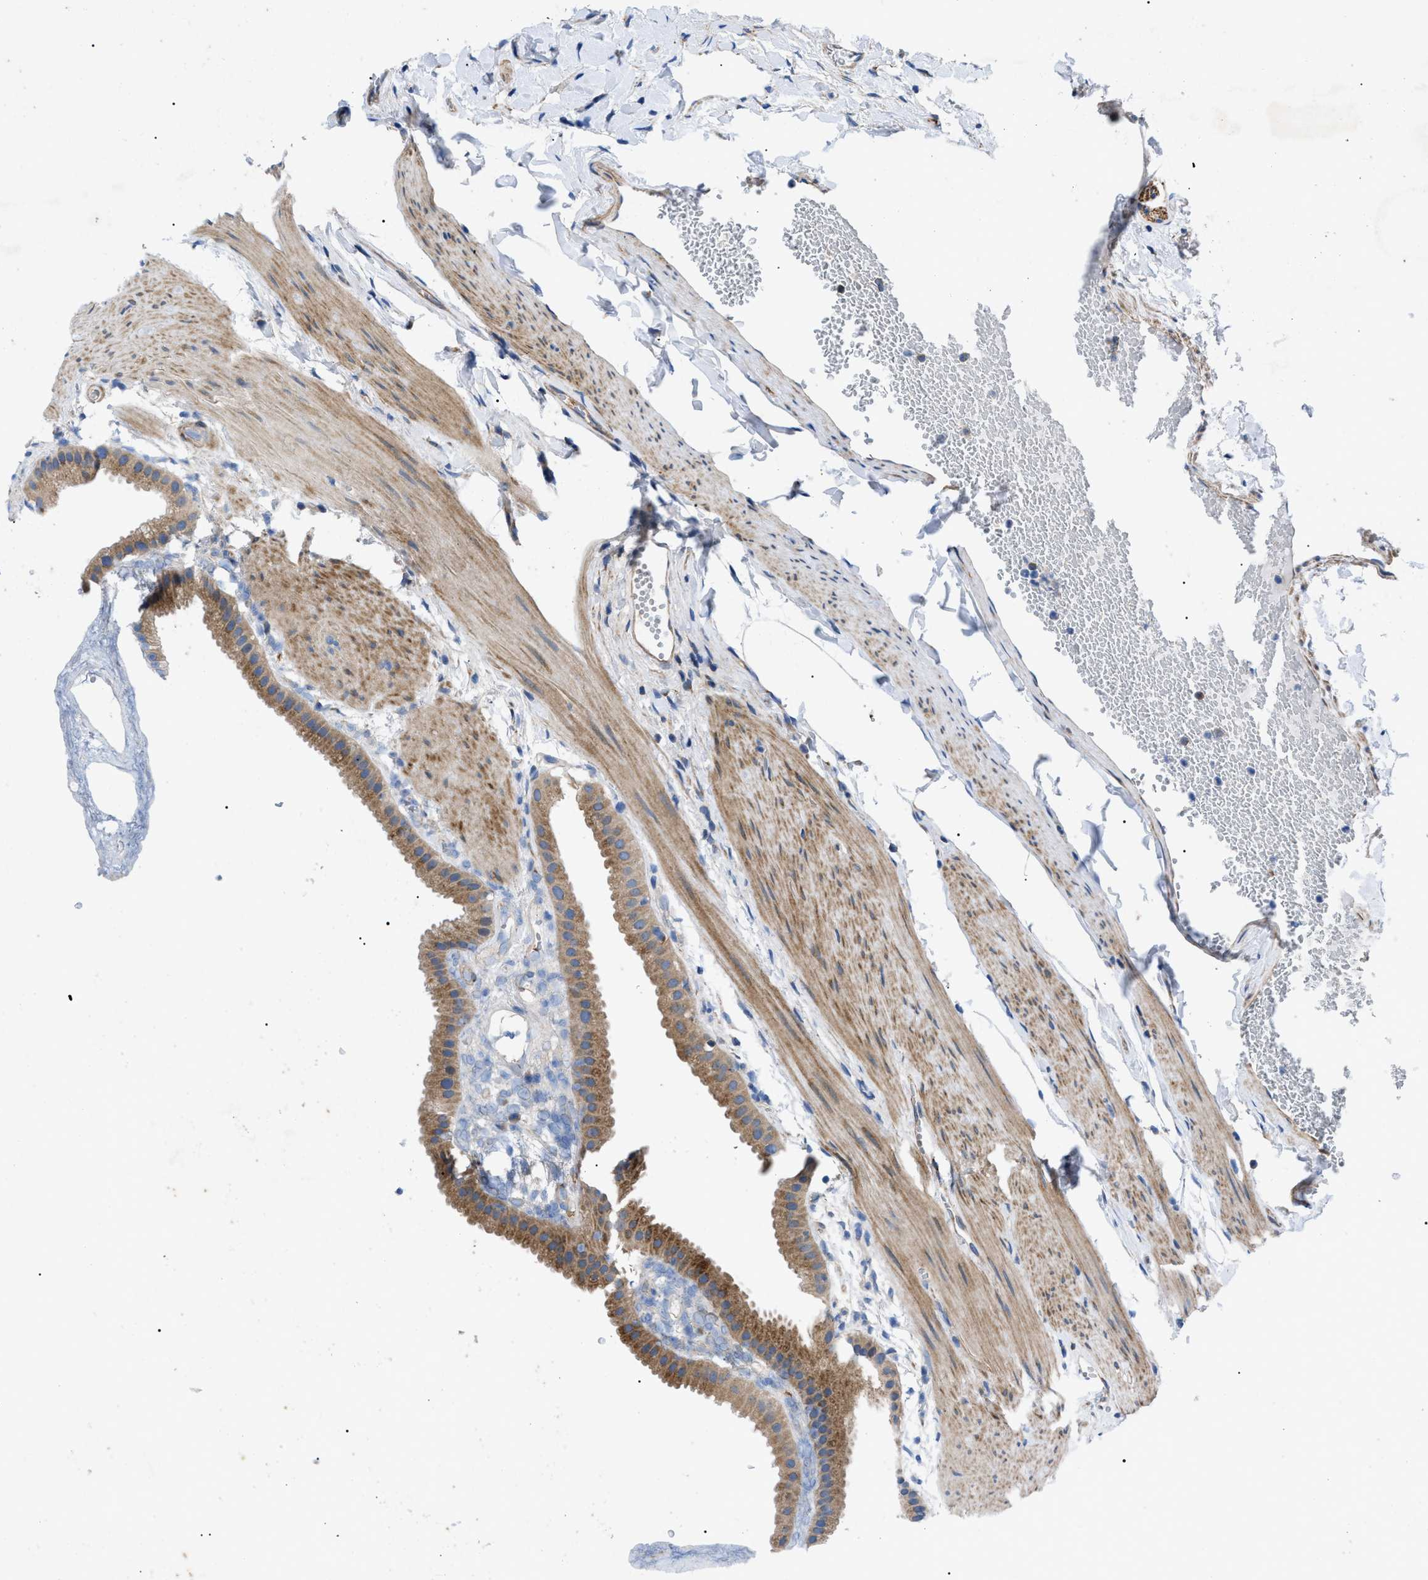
{"staining": {"intensity": "moderate", "quantity": ">75%", "location": "cytoplasmic/membranous"}, "tissue": "gallbladder", "cell_type": "Glandular cells", "image_type": "normal", "snomed": [{"axis": "morphology", "description": "Normal tissue, NOS"}, {"axis": "topography", "description": "Gallbladder"}], "caption": "Immunohistochemistry (IHC) of unremarkable human gallbladder displays medium levels of moderate cytoplasmic/membranous staining in approximately >75% of glandular cells. (IHC, brightfield microscopy, high magnification).", "gene": "HSPB8", "patient": {"sex": "female", "age": 64}}